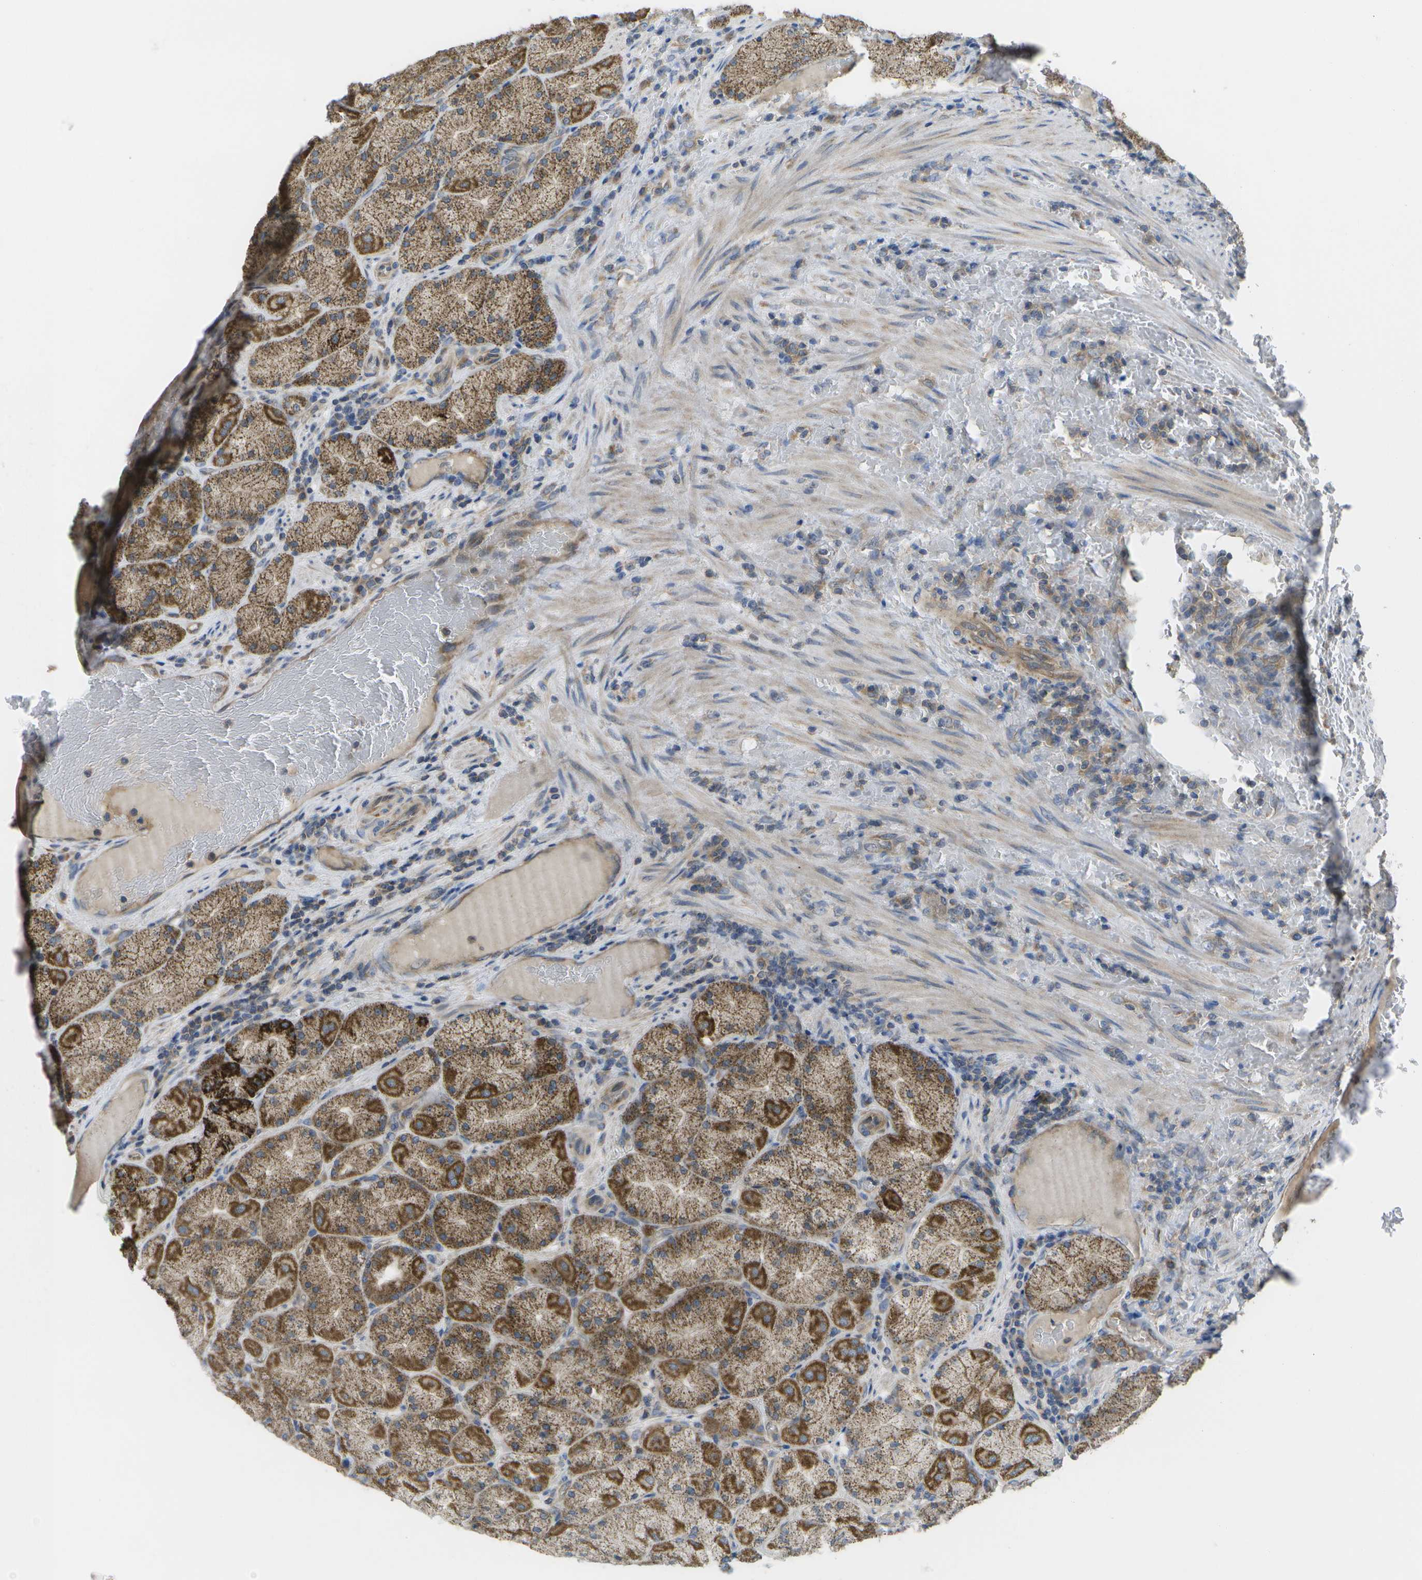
{"staining": {"intensity": "strong", "quantity": ">75%", "location": "cytoplasmic/membranous"}, "tissue": "stomach", "cell_type": "Glandular cells", "image_type": "normal", "snomed": [{"axis": "morphology", "description": "Normal tissue, NOS"}, {"axis": "morphology", "description": "Carcinoid, malignant, NOS"}, {"axis": "topography", "description": "Stomach, upper"}], "caption": "Immunohistochemistry photomicrograph of normal stomach: human stomach stained using IHC displays high levels of strong protein expression localized specifically in the cytoplasmic/membranous of glandular cells, appearing as a cytoplasmic/membranous brown color.", "gene": "DPM3", "patient": {"sex": "male", "age": 39}}